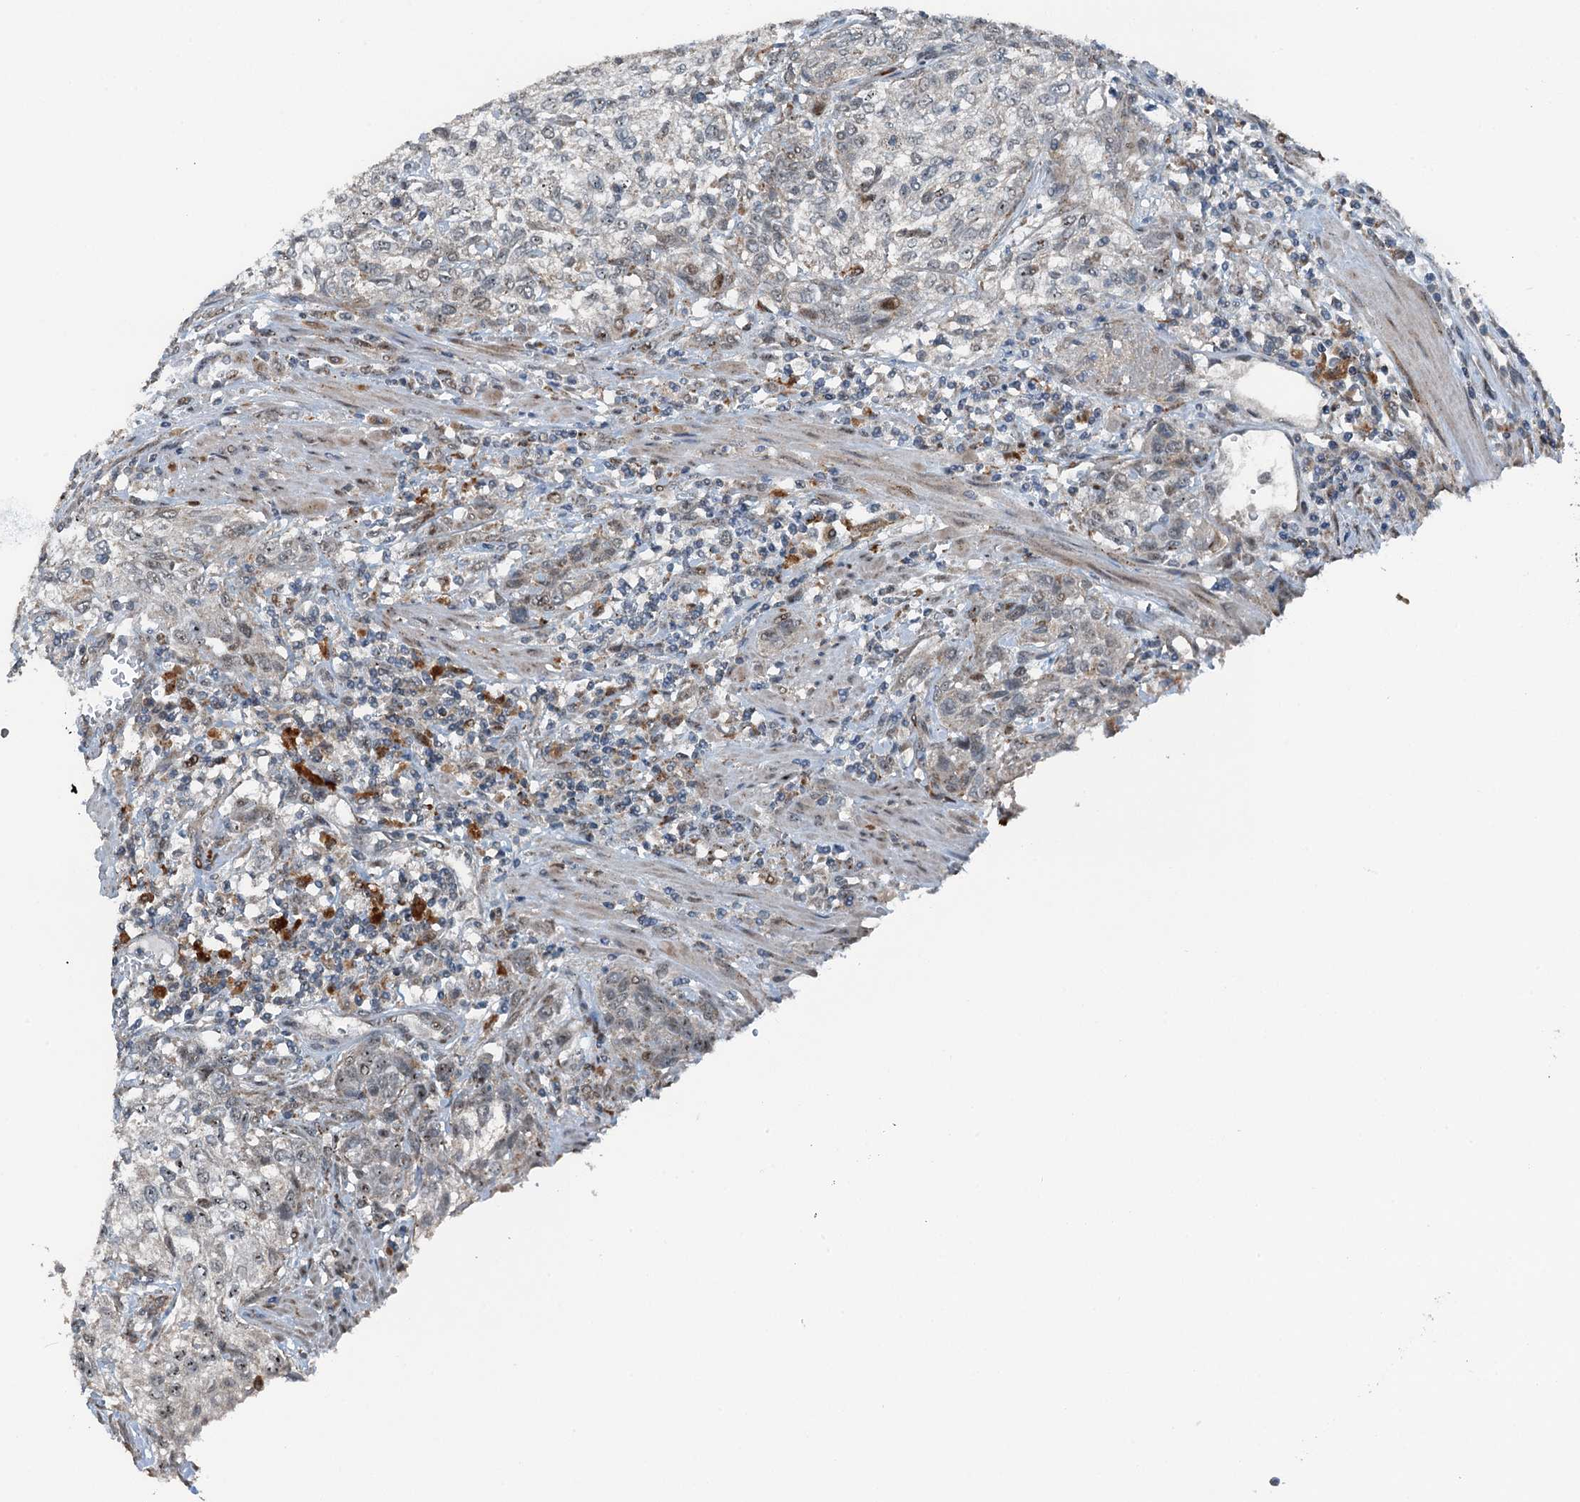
{"staining": {"intensity": "negative", "quantity": "none", "location": "none"}, "tissue": "urothelial cancer", "cell_type": "Tumor cells", "image_type": "cancer", "snomed": [{"axis": "morphology", "description": "Normal tissue, NOS"}, {"axis": "morphology", "description": "Urothelial carcinoma, NOS"}, {"axis": "topography", "description": "Urinary bladder"}, {"axis": "topography", "description": "Peripheral nerve tissue"}], "caption": "Image shows no protein positivity in tumor cells of transitional cell carcinoma tissue.", "gene": "BMERB1", "patient": {"sex": "male", "age": 35}}